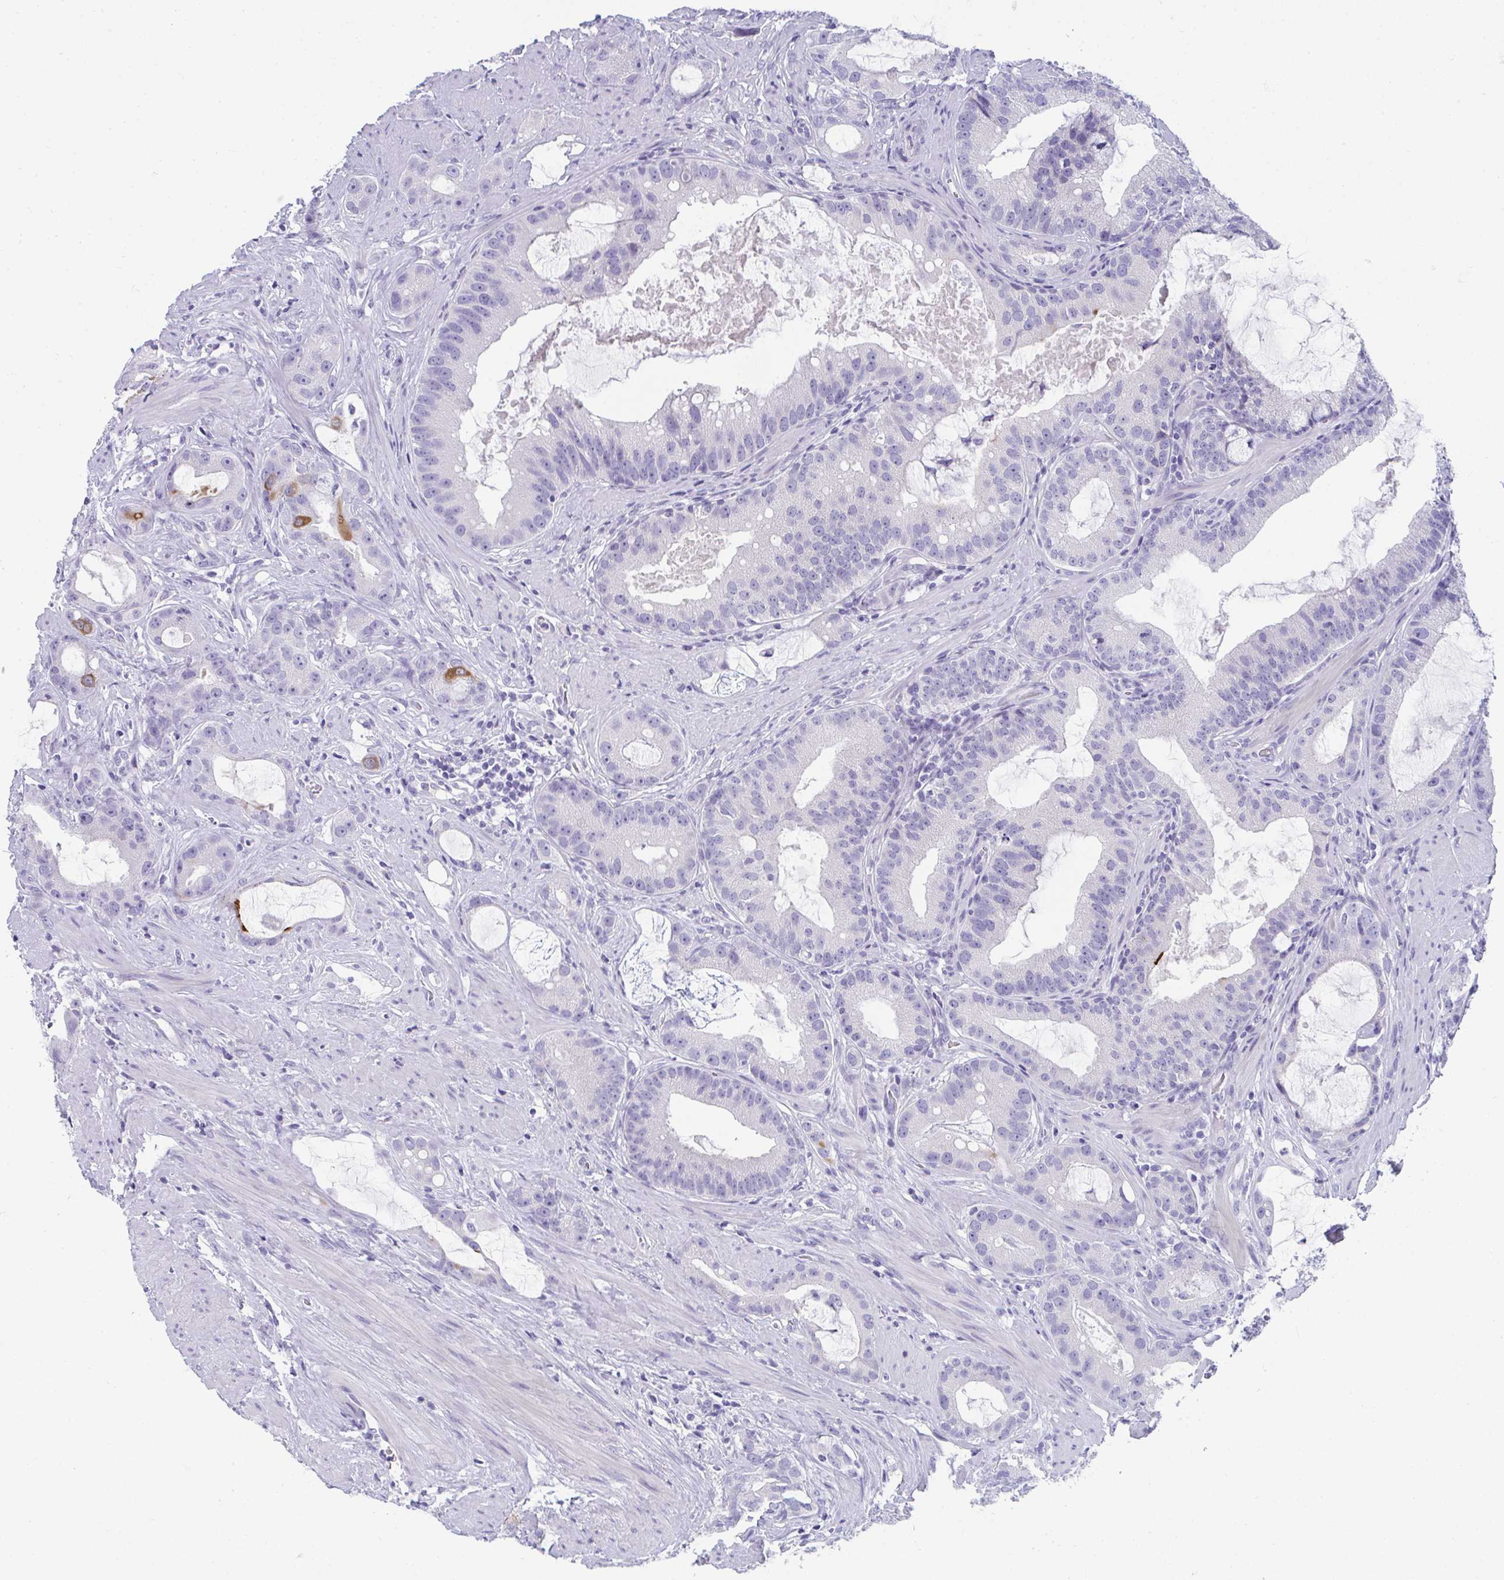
{"staining": {"intensity": "moderate", "quantity": "<25%", "location": "cytoplasmic/membranous"}, "tissue": "prostate cancer", "cell_type": "Tumor cells", "image_type": "cancer", "snomed": [{"axis": "morphology", "description": "Adenocarcinoma, High grade"}, {"axis": "topography", "description": "Prostate"}], "caption": "Tumor cells demonstrate low levels of moderate cytoplasmic/membranous staining in about <25% of cells in human prostate high-grade adenocarcinoma. (Stains: DAB in brown, nuclei in blue, Microscopy: brightfield microscopy at high magnification).", "gene": "TTC30B", "patient": {"sex": "male", "age": 65}}